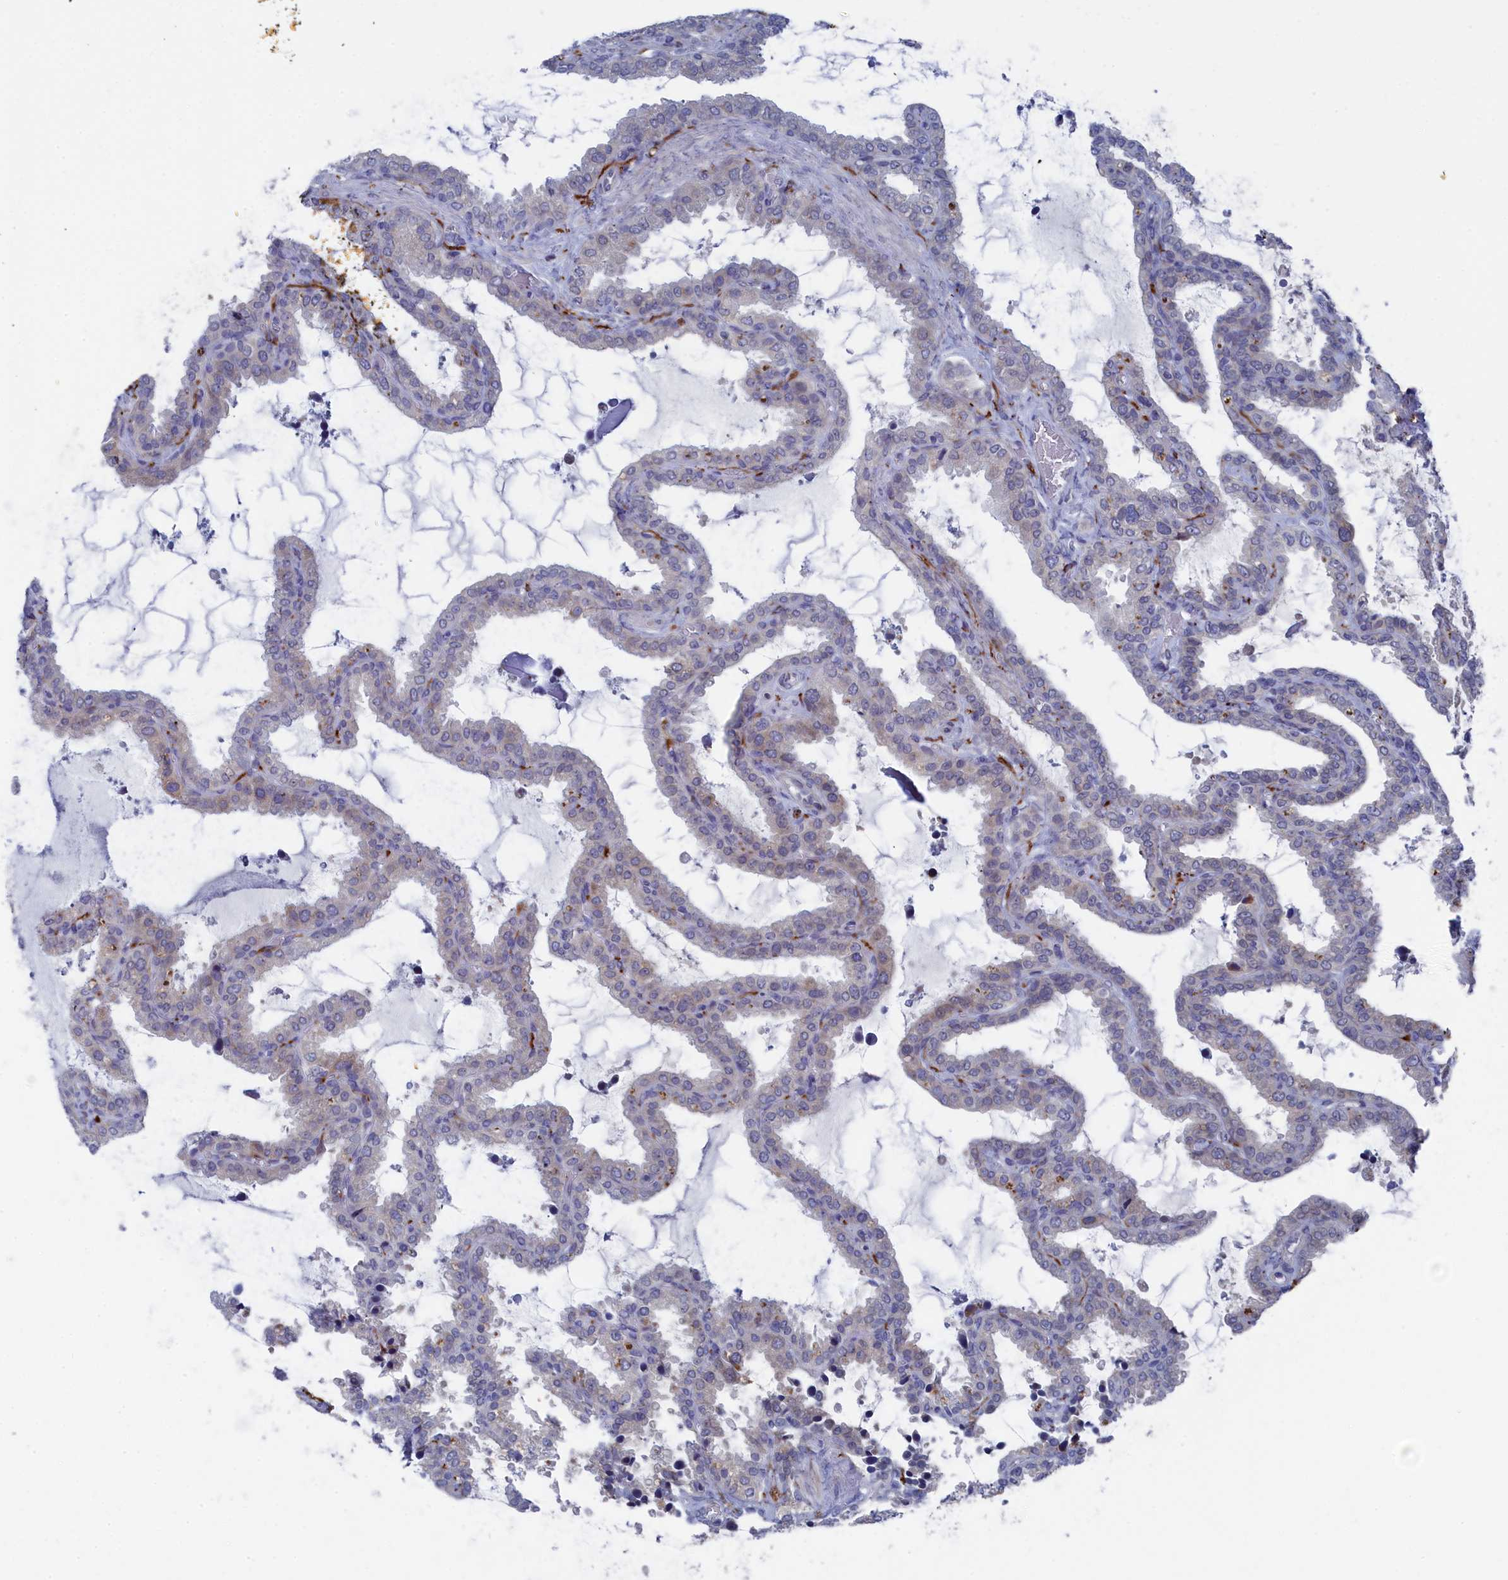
{"staining": {"intensity": "weak", "quantity": "<25%", "location": "cytoplasmic/membranous"}, "tissue": "seminal vesicle", "cell_type": "Glandular cells", "image_type": "normal", "snomed": [{"axis": "morphology", "description": "Normal tissue, NOS"}, {"axis": "topography", "description": "Seminal veicle"}], "caption": "Human seminal vesicle stained for a protein using immunohistochemistry shows no expression in glandular cells.", "gene": "TMEM161A", "patient": {"sex": "male", "age": 46}}